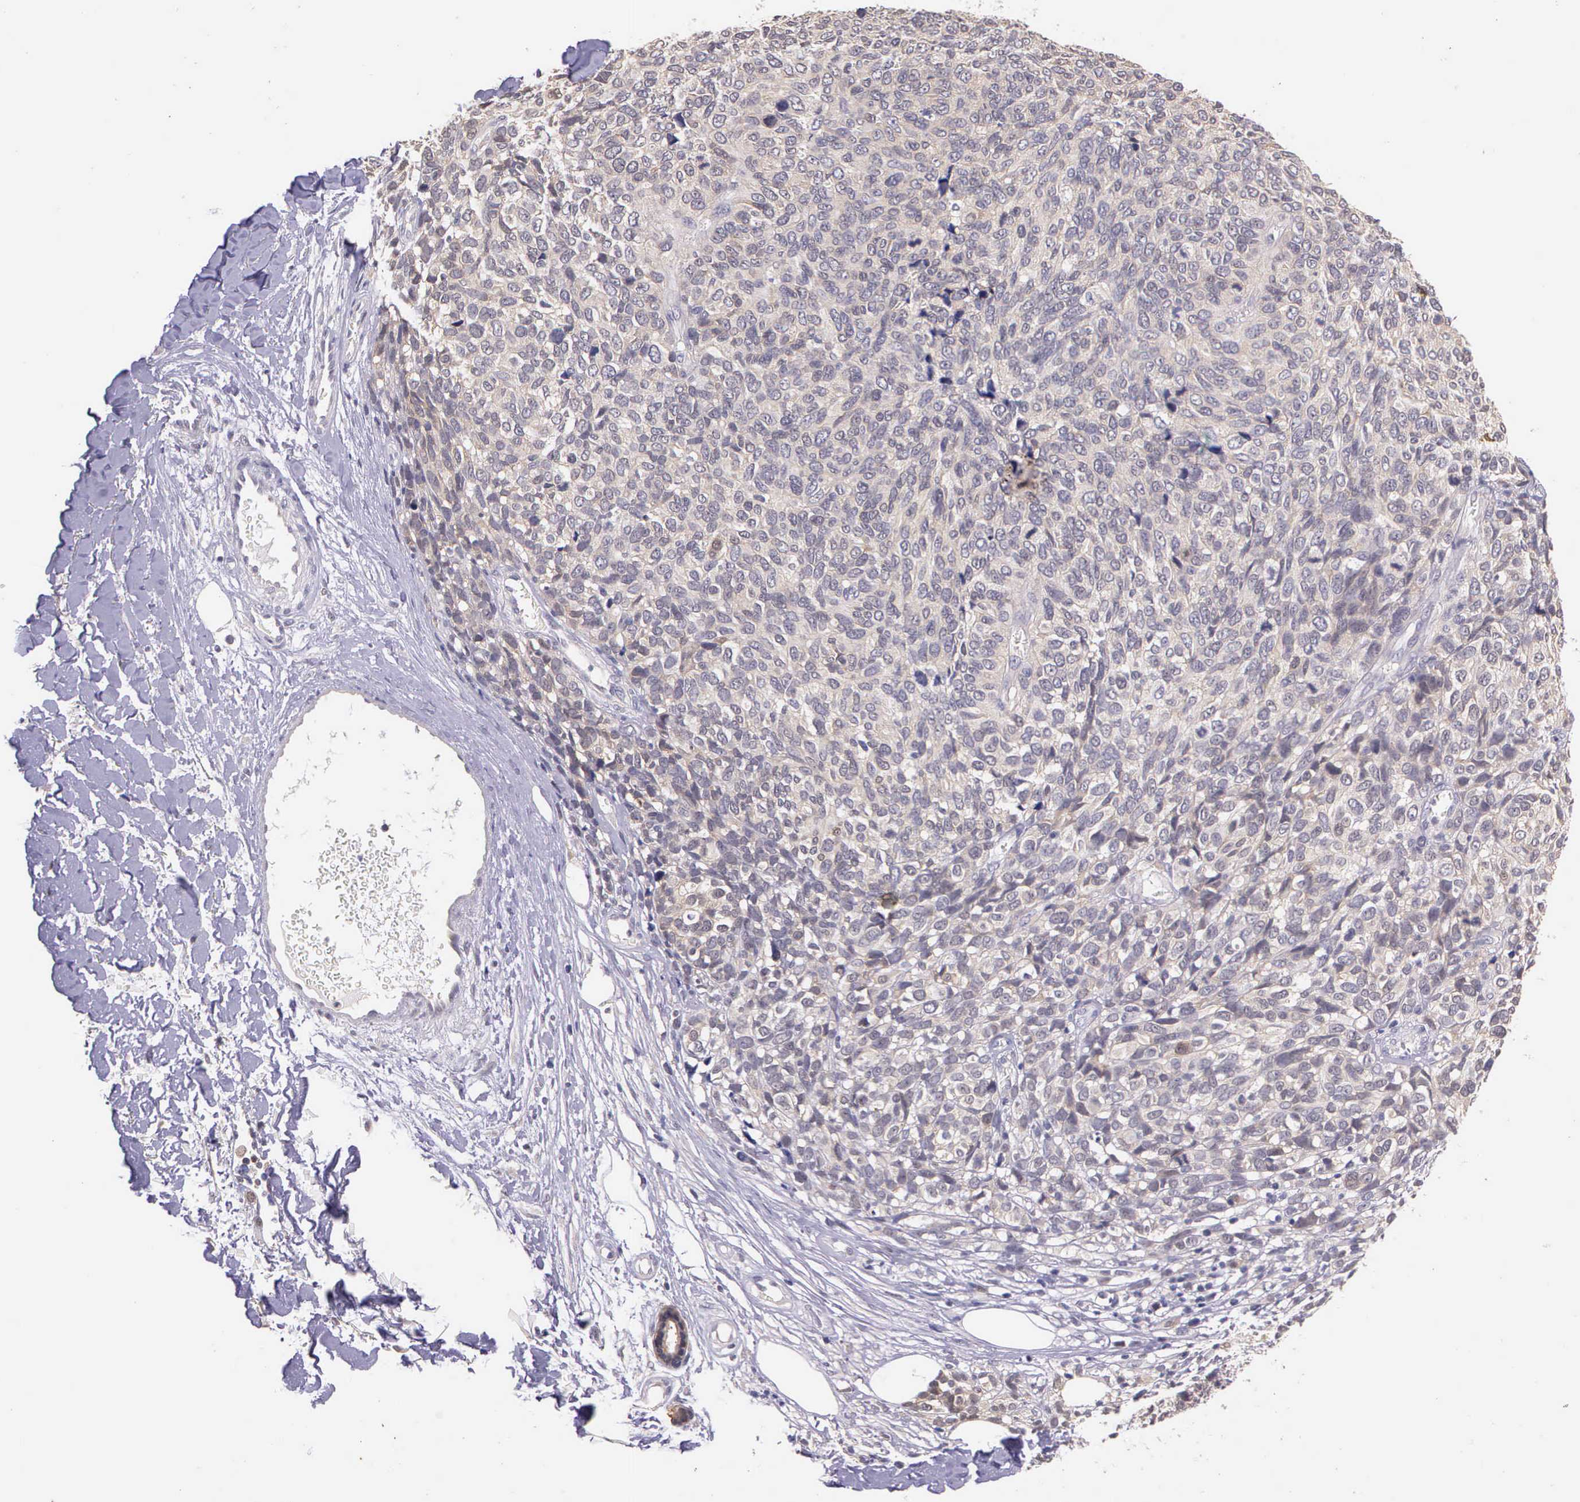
{"staining": {"intensity": "negative", "quantity": "none", "location": "none"}, "tissue": "melanoma", "cell_type": "Tumor cells", "image_type": "cancer", "snomed": [{"axis": "morphology", "description": "Malignant melanoma, NOS"}, {"axis": "topography", "description": "Skin"}], "caption": "Immunohistochemistry (IHC) image of human malignant melanoma stained for a protein (brown), which displays no positivity in tumor cells.", "gene": "IGBP1", "patient": {"sex": "female", "age": 85}}